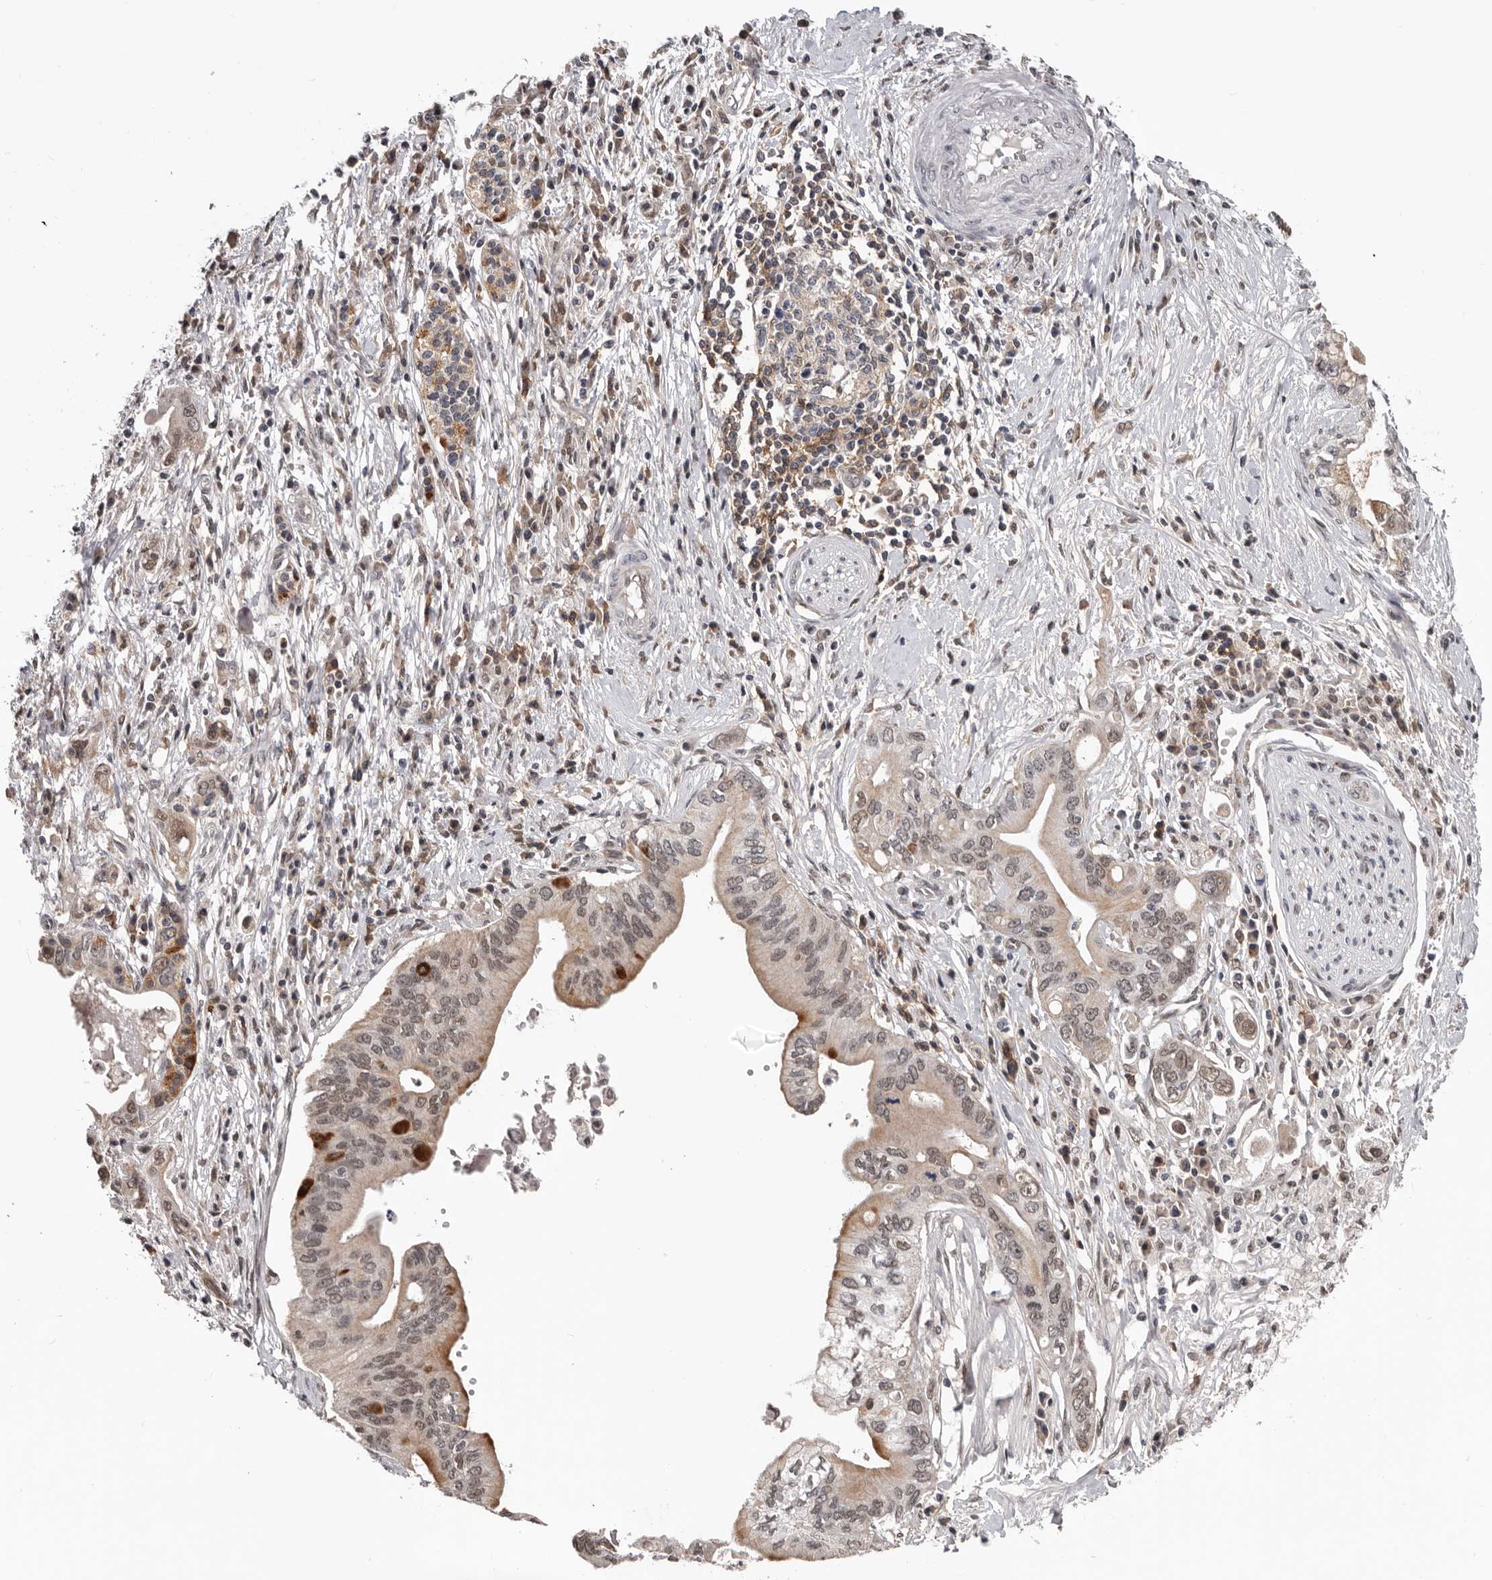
{"staining": {"intensity": "moderate", "quantity": ">75%", "location": "cytoplasmic/membranous,nuclear"}, "tissue": "pancreatic cancer", "cell_type": "Tumor cells", "image_type": "cancer", "snomed": [{"axis": "morphology", "description": "Adenocarcinoma, NOS"}, {"axis": "topography", "description": "Pancreas"}], "caption": "Pancreatic cancer tissue shows moderate cytoplasmic/membranous and nuclear positivity in approximately >75% of tumor cells", "gene": "MOGAT2", "patient": {"sex": "female", "age": 73}}